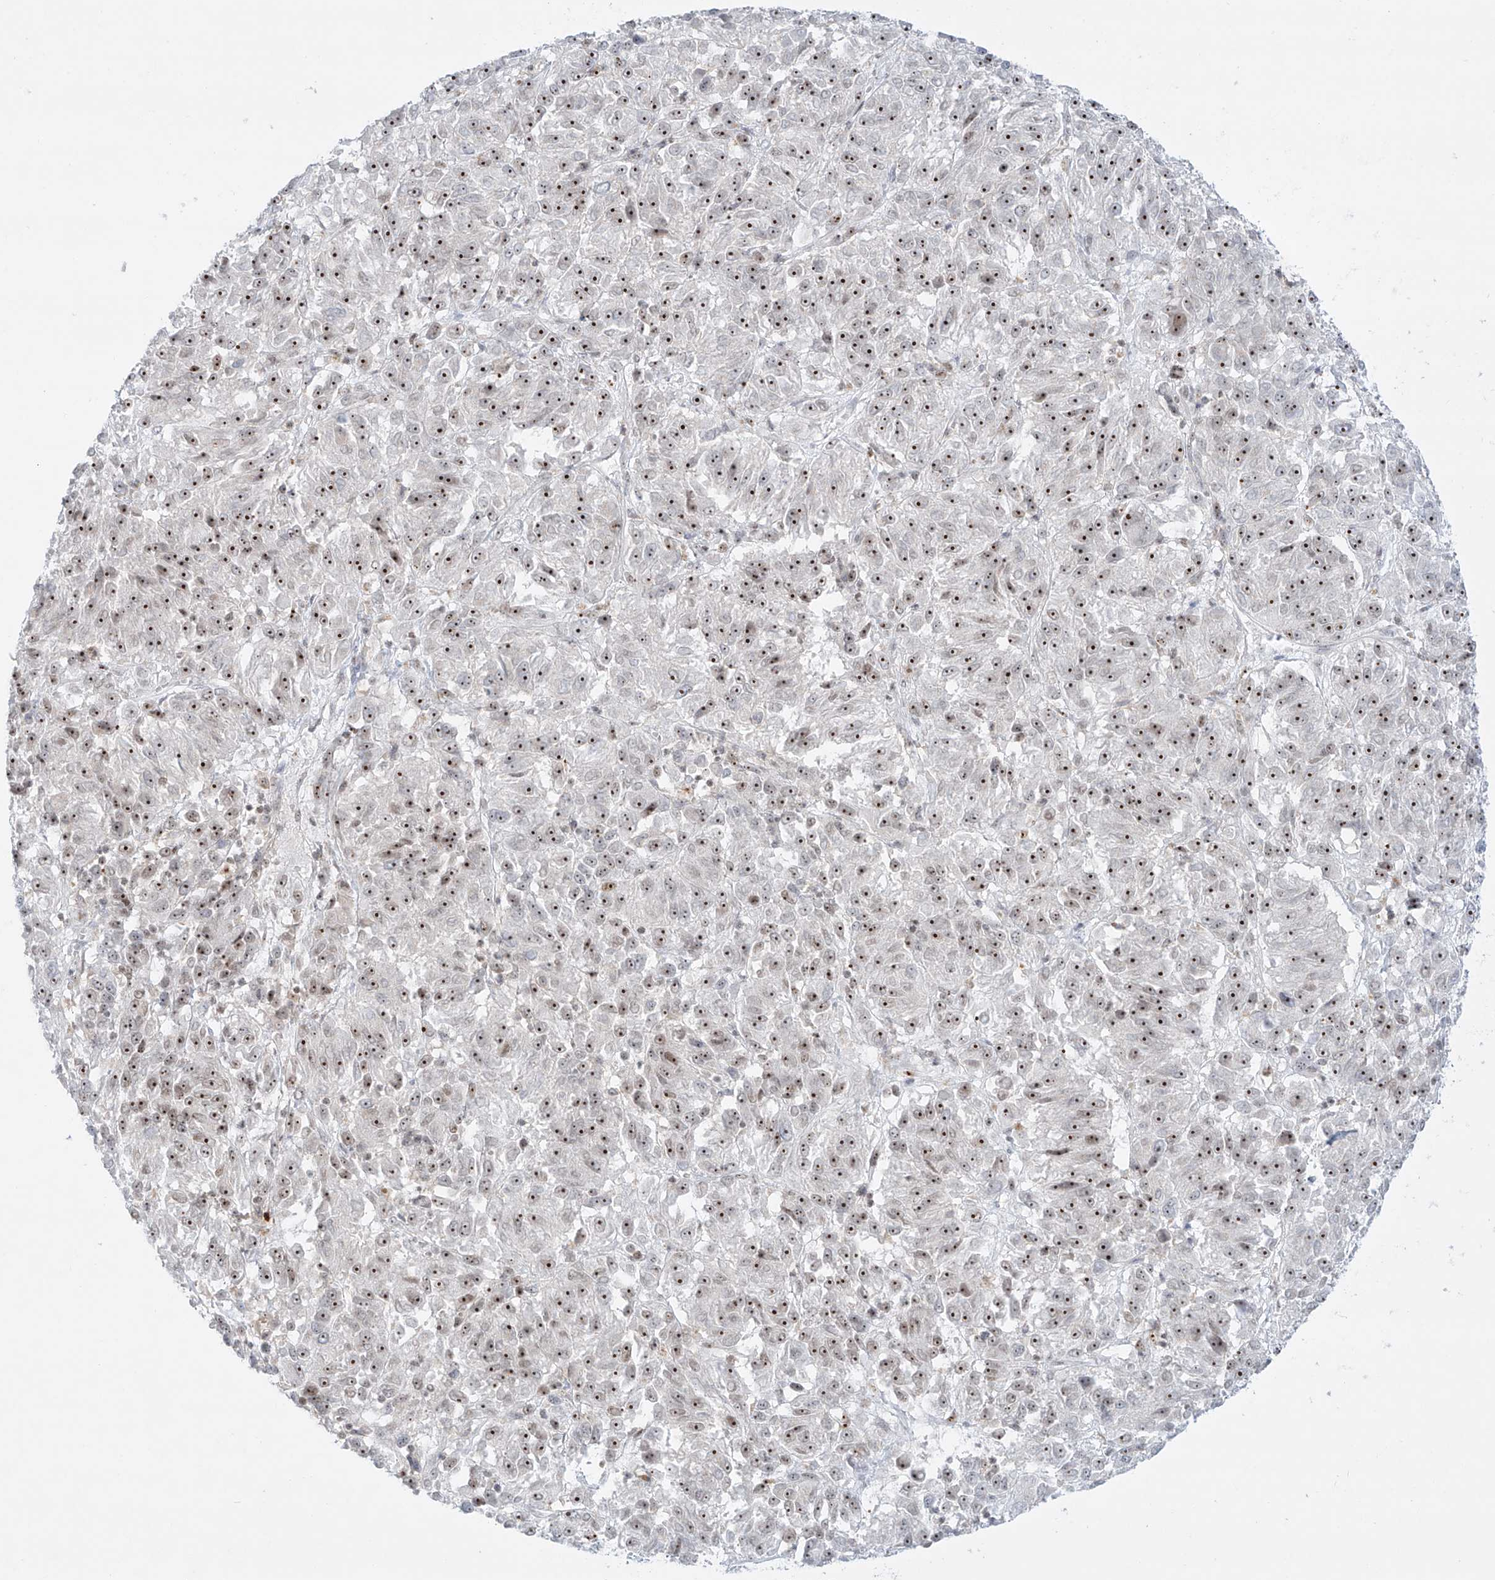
{"staining": {"intensity": "moderate", "quantity": ">75%", "location": "cytoplasmic/membranous"}, "tissue": "melanoma", "cell_type": "Tumor cells", "image_type": "cancer", "snomed": [{"axis": "morphology", "description": "Malignant melanoma, Metastatic site"}, {"axis": "topography", "description": "Lung"}], "caption": "An image of malignant melanoma (metastatic site) stained for a protein shows moderate cytoplasmic/membranous brown staining in tumor cells. The staining was performed using DAB (3,3'-diaminobenzidine), with brown indicating positive protein expression. Nuclei are stained blue with hematoxylin.", "gene": "ZNF512", "patient": {"sex": "male", "age": 64}}